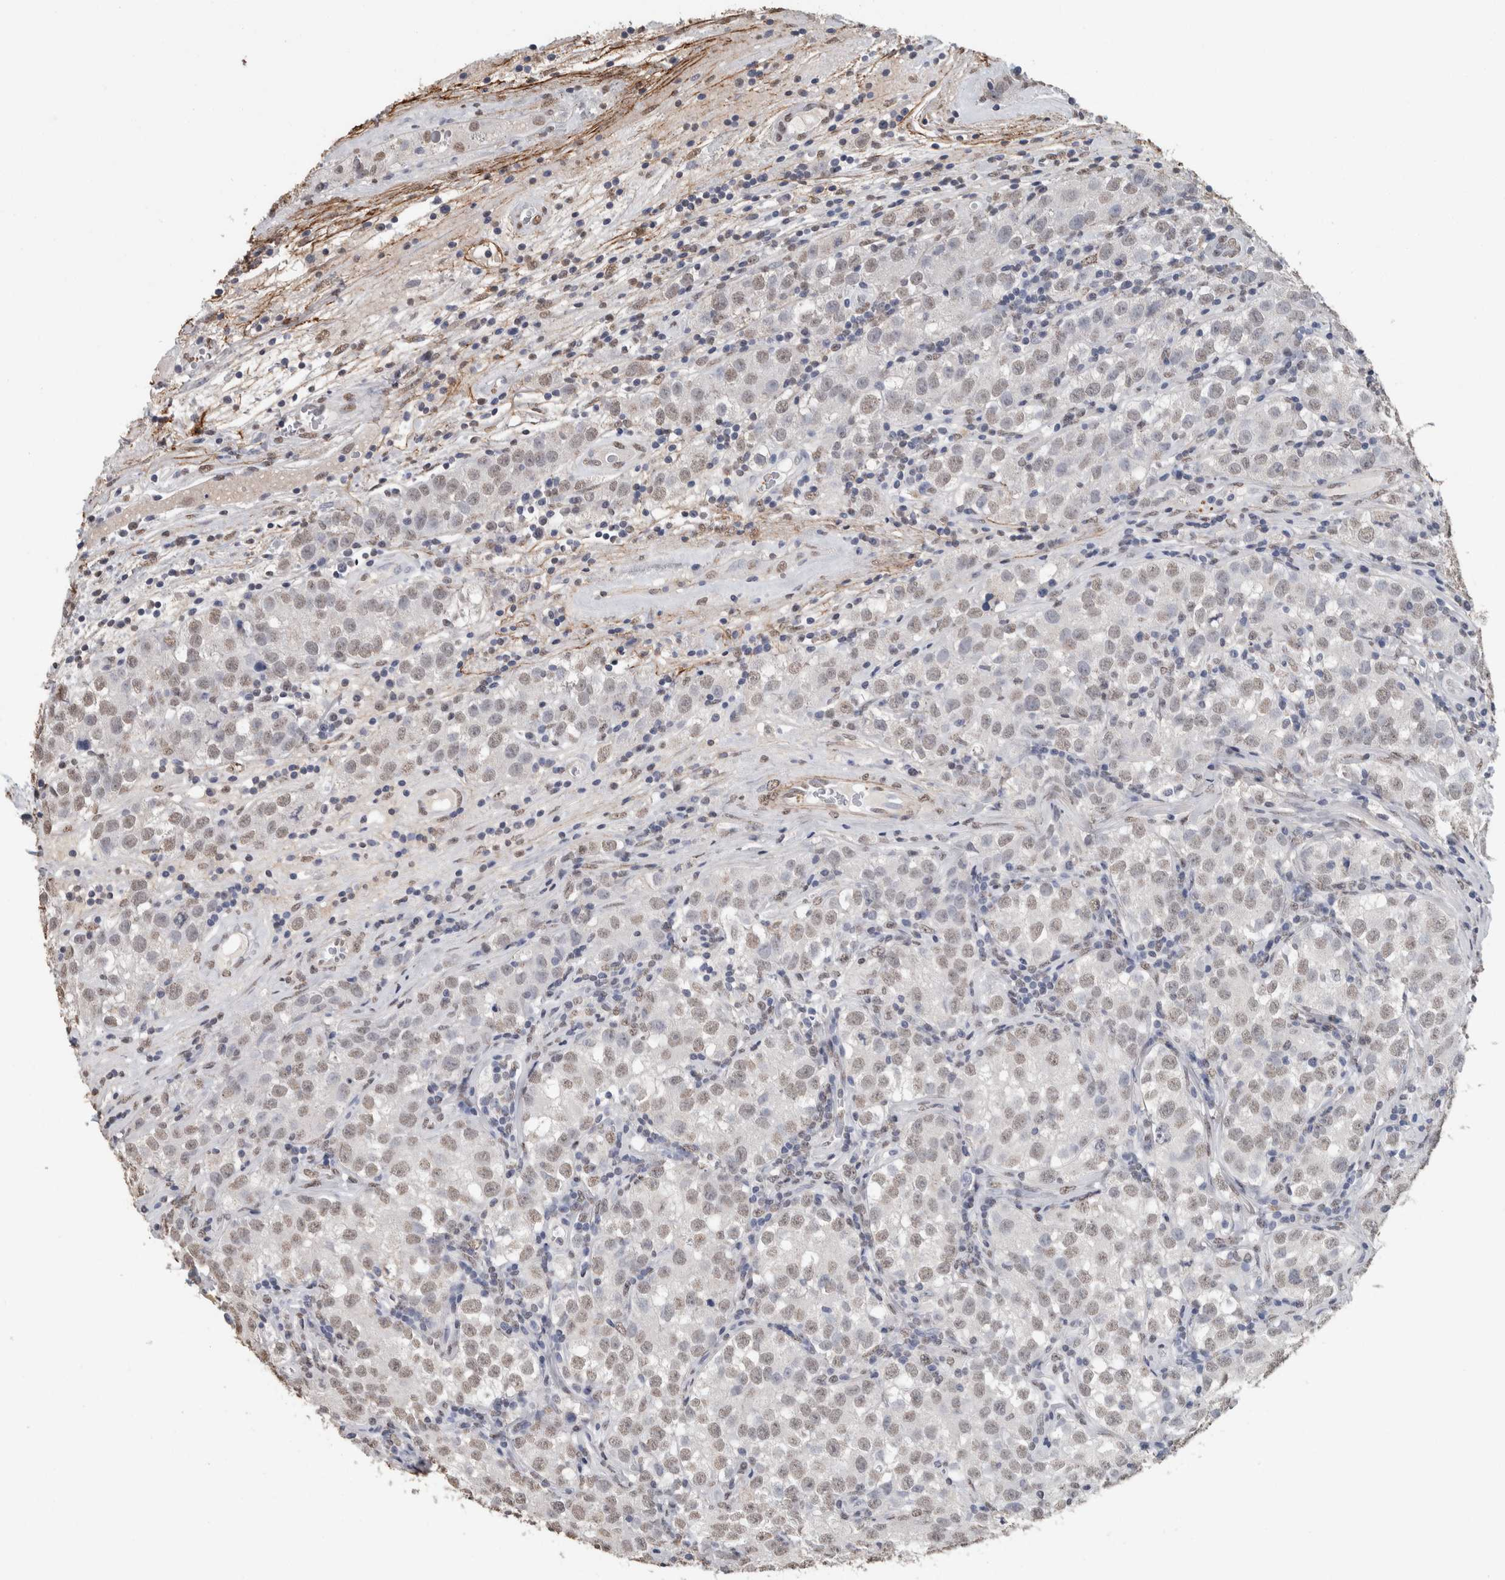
{"staining": {"intensity": "weak", "quantity": "25%-75%", "location": "nuclear"}, "tissue": "testis cancer", "cell_type": "Tumor cells", "image_type": "cancer", "snomed": [{"axis": "morphology", "description": "Seminoma, NOS"}, {"axis": "morphology", "description": "Carcinoma, Embryonal, NOS"}, {"axis": "topography", "description": "Testis"}], "caption": "The immunohistochemical stain labels weak nuclear staining in tumor cells of seminoma (testis) tissue. The staining was performed using DAB (3,3'-diaminobenzidine) to visualize the protein expression in brown, while the nuclei were stained in blue with hematoxylin (Magnification: 20x).", "gene": "LTBP1", "patient": {"sex": "male", "age": 43}}